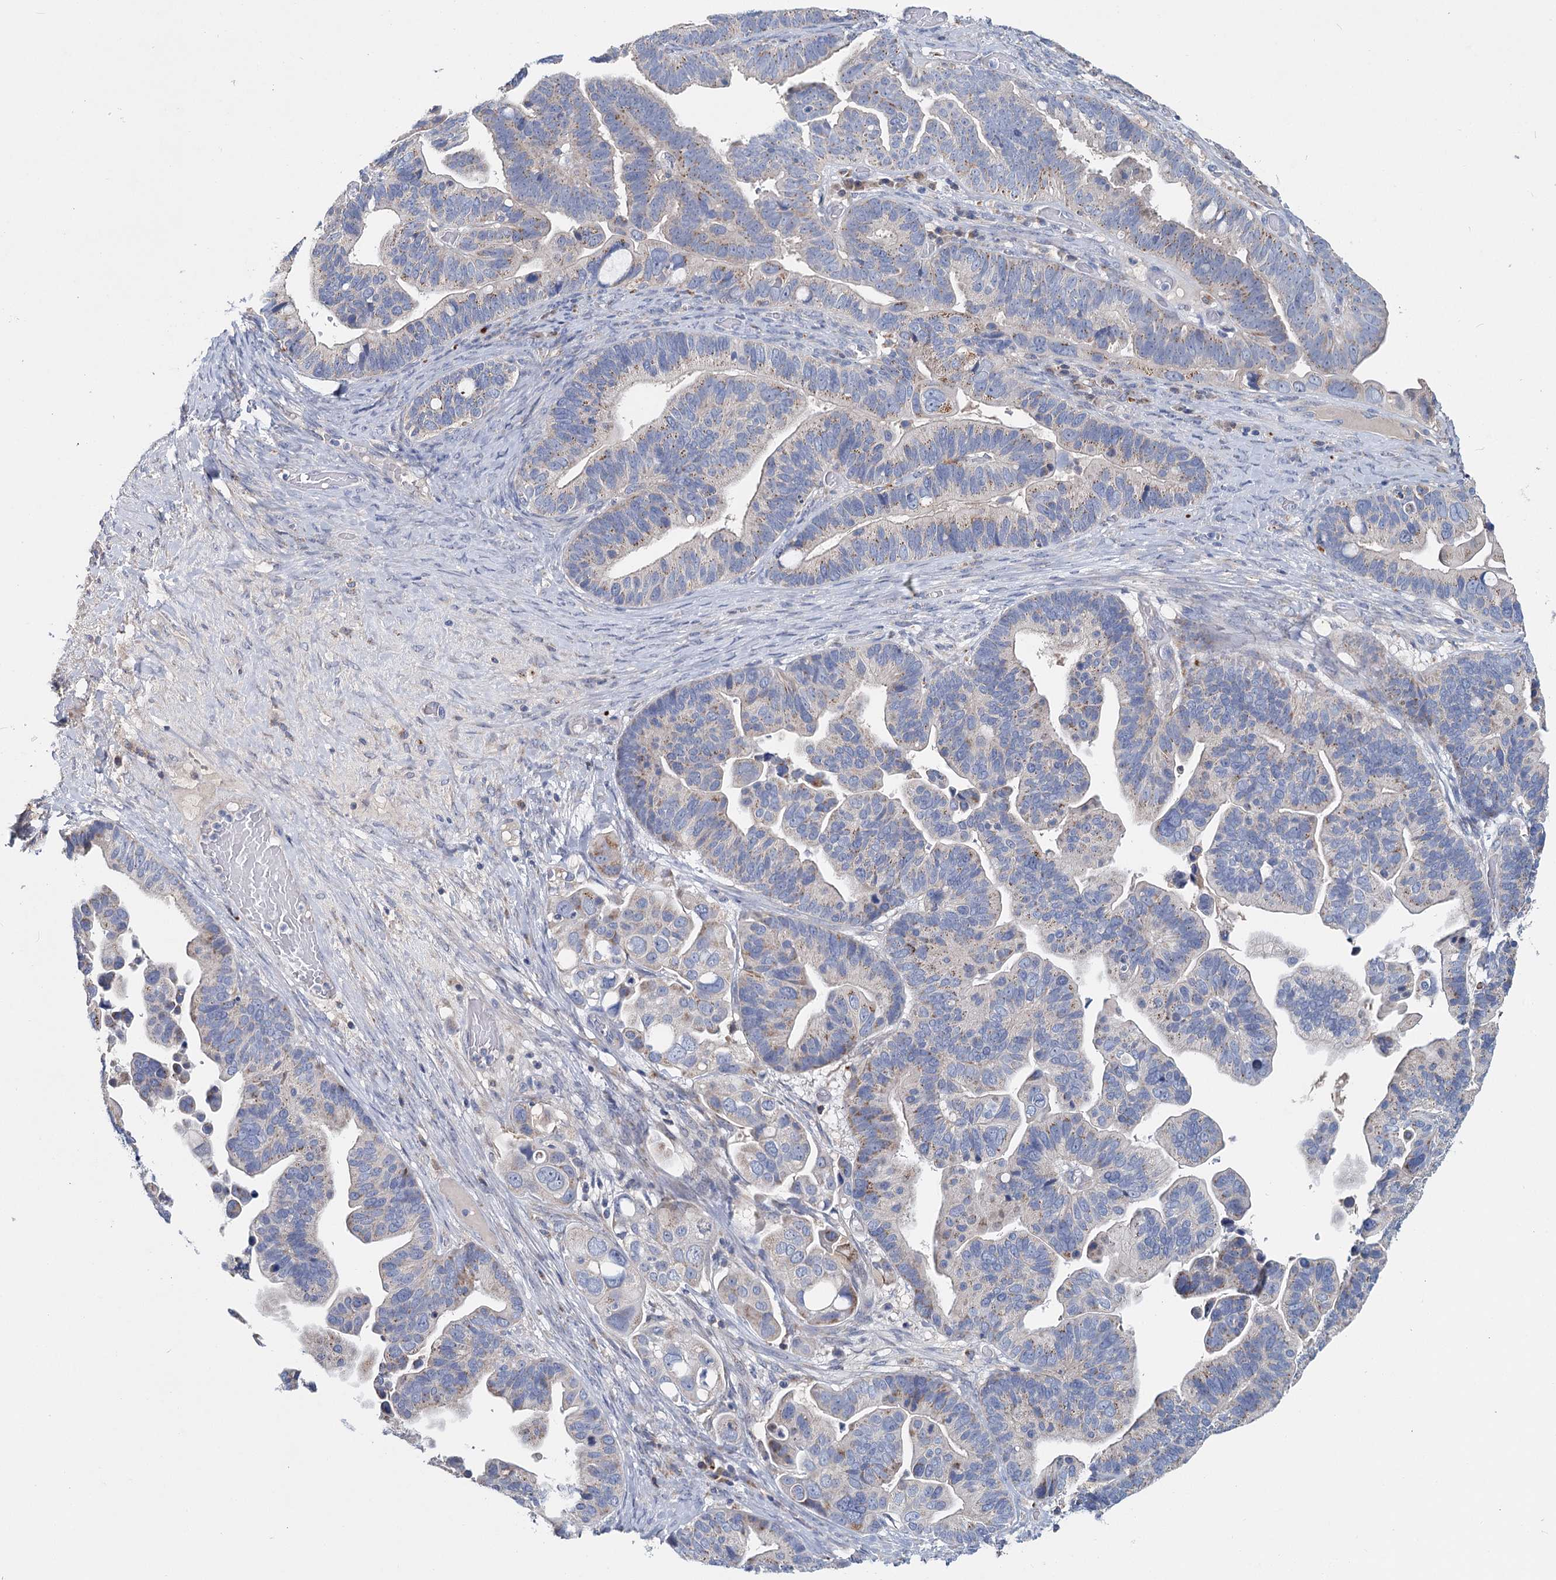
{"staining": {"intensity": "weak", "quantity": "25%-75%", "location": "cytoplasmic/membranous"}, "tissue": "ovarian cancer", "cell_type": "Tumor cells", "image_type": "cancer", "snomed": [{"axis": "morphology", "description": "Cystadenocarcinoma, serous, NOS"}, {"axis": "topography", "description": "Ovary"}], "caption": "Immunohistochemical staining of human serous cystadenocarcinoma (ovarian) demonstrates weak cytoplasmic/membranous protein expression in approximately 25%-75% of tumor cells.", "gene": "ANKRD16", "patient": {"sex": "female", "age": 56}}